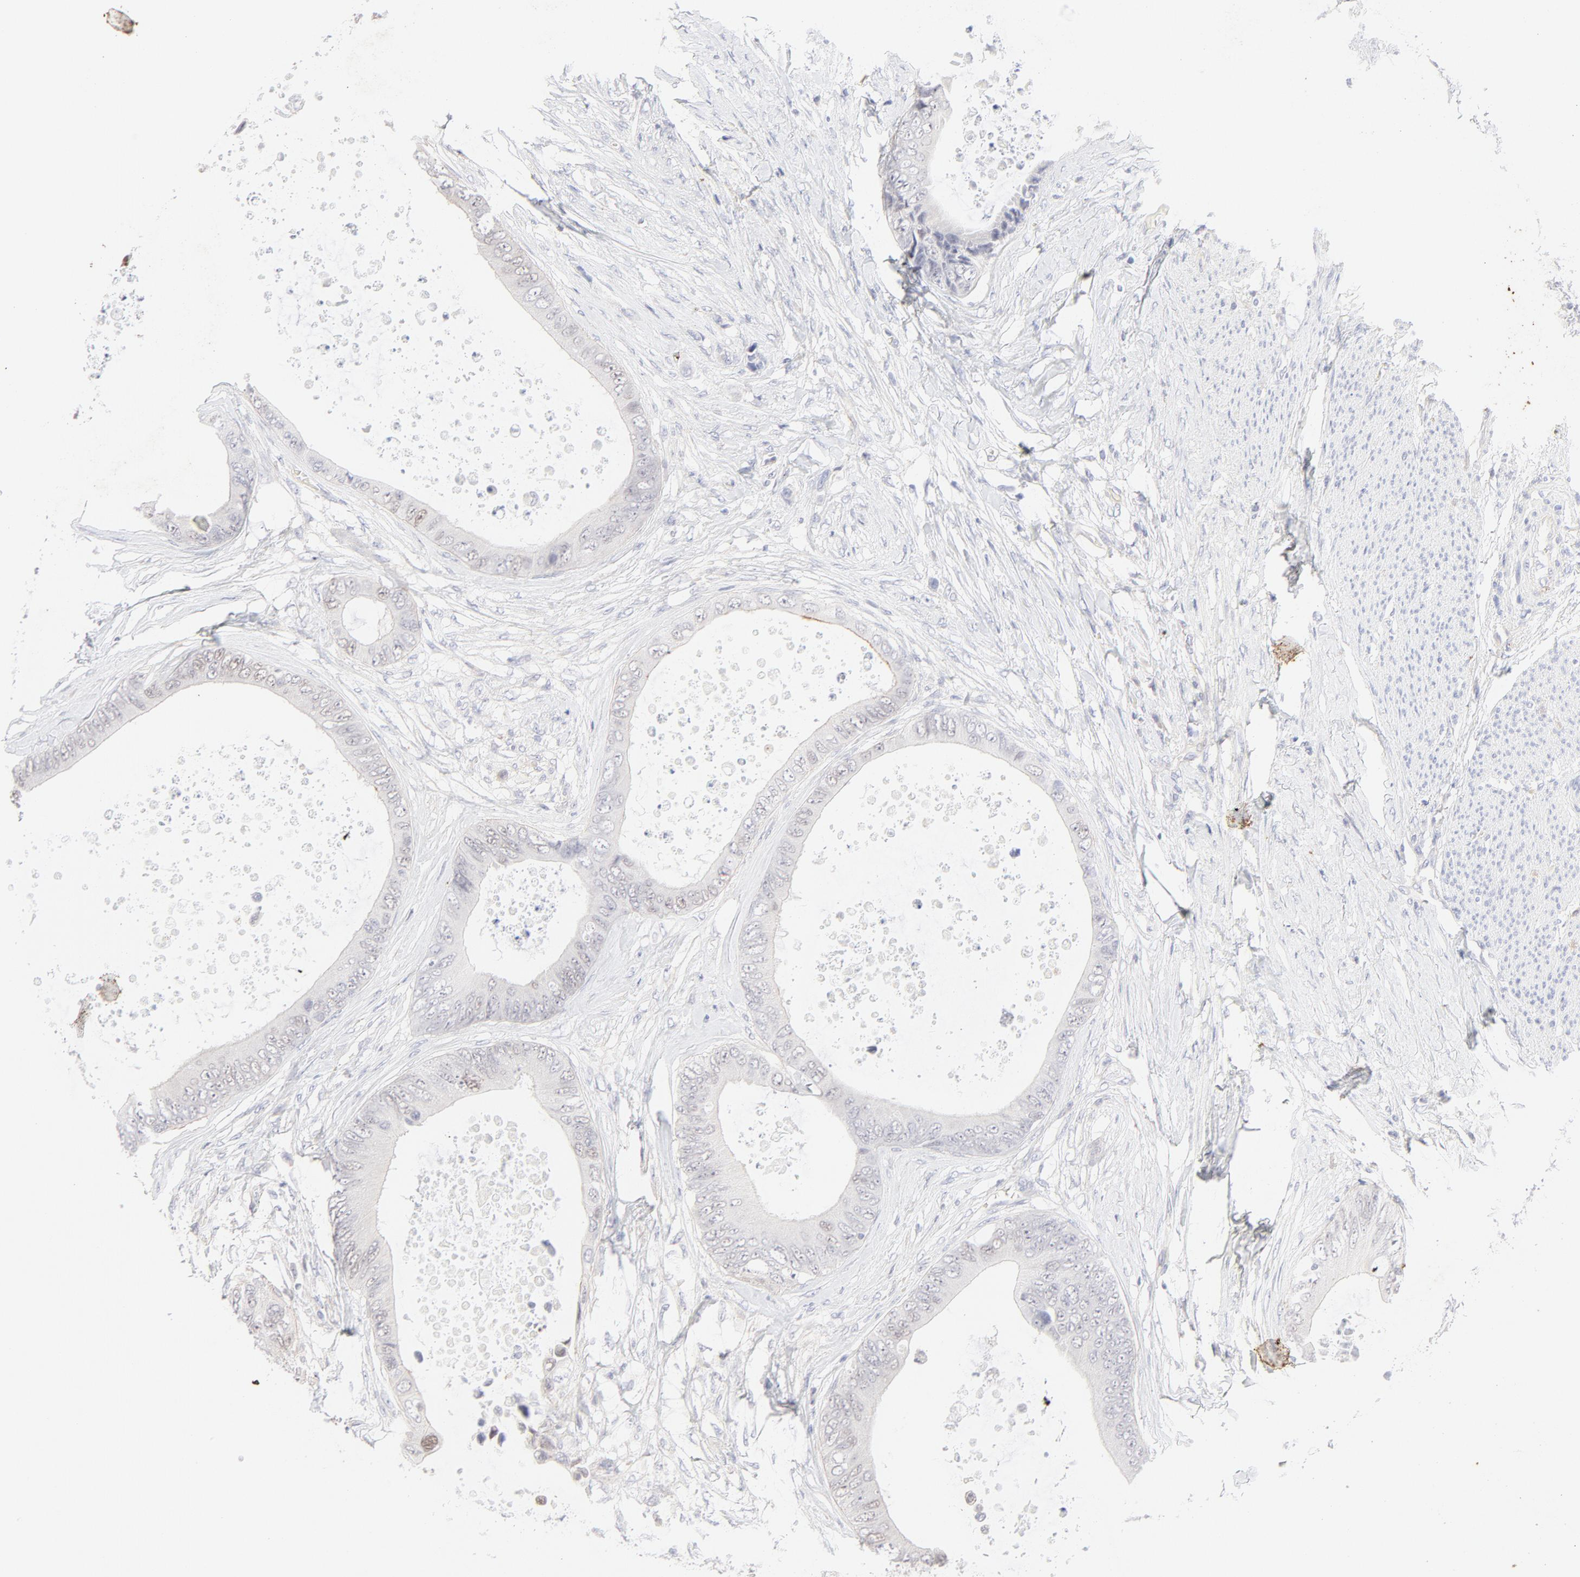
{"staining": {"intensity": "negative", "quantity": "none", "location": "none"}, "tissue": "colorectal cancer", "cell_type": "Tumor cells", "image_type": "cancer", "snomed": [{"axis": "morphology", "description": "Normal tissue, NOS"}, {"axis": "morphology", "description": "Adenocarcinoma, NOS"}, {"axis": "topography", "description": "Rectum"}, {"axis": "topography", "description": "Peripheral nerve tissue"}], "caption": "This is an IHC photomicrograph of human adenocarcinoma (colorectal). There is no positivity in tumor cells.", "gene": "ELF3", "patient": {"sex": "female", "age": 77}}